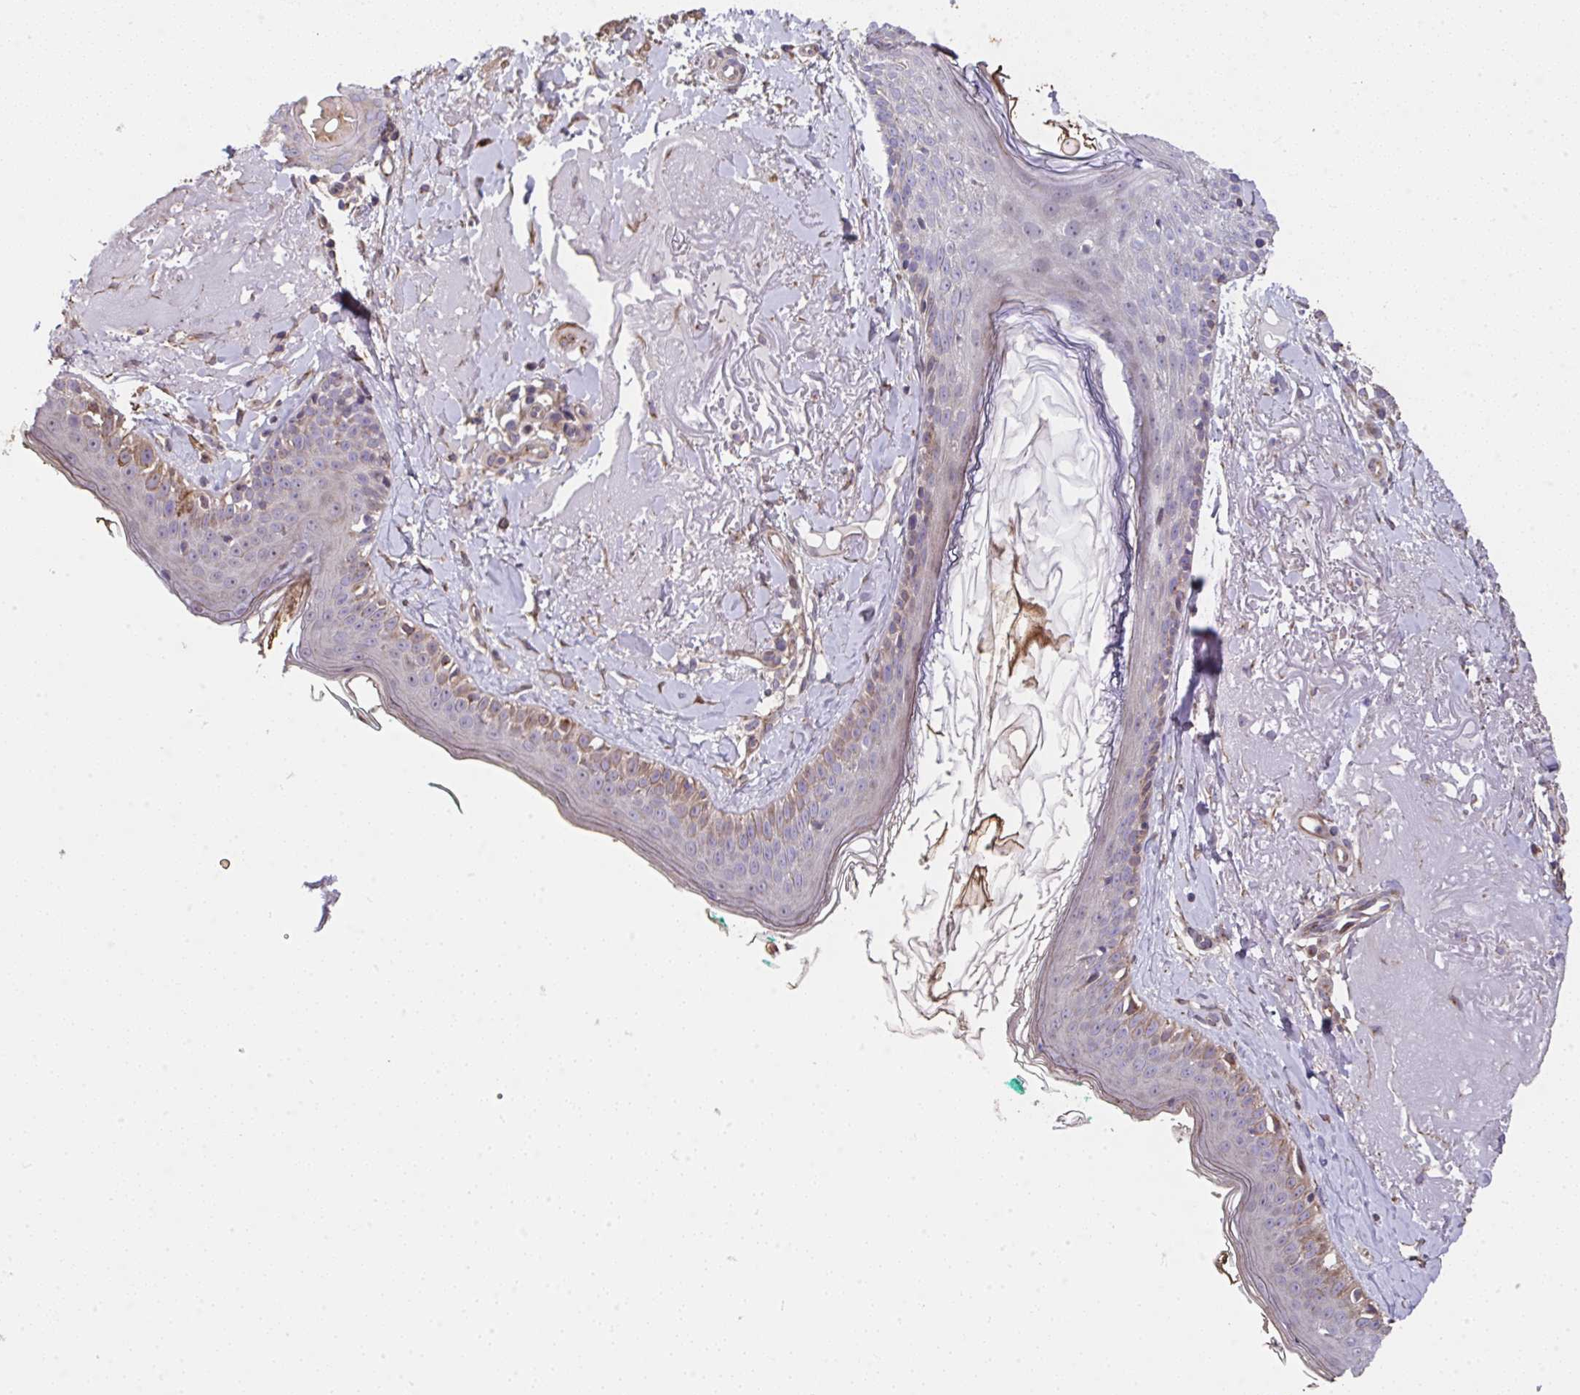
{"staining": {"intensity": "weak", "quantity": "25%-75%", "location": "cytoplasmic/membranous"}, "tissue": "skin", "cell_type": "Fibroblasts", "image_type": "normal", "snomed": [{"axis": "morphology", "description": "Normal tissue, NOS"}, {"axis": "topography", "description": "Skin"}], "caption": "Immunohistochemistry (IHC) photomicrograph of normal skin: skin stained using immunohistochemistry demonstrates low levels of weak protein expression localized specifically in the cytoplasmic/membranous of fibroblasts, appearing as a cytoplasmic/membranous brown color.", "gene": "RUNDC3B", "patient": {"sex": "male", "age": 73}}